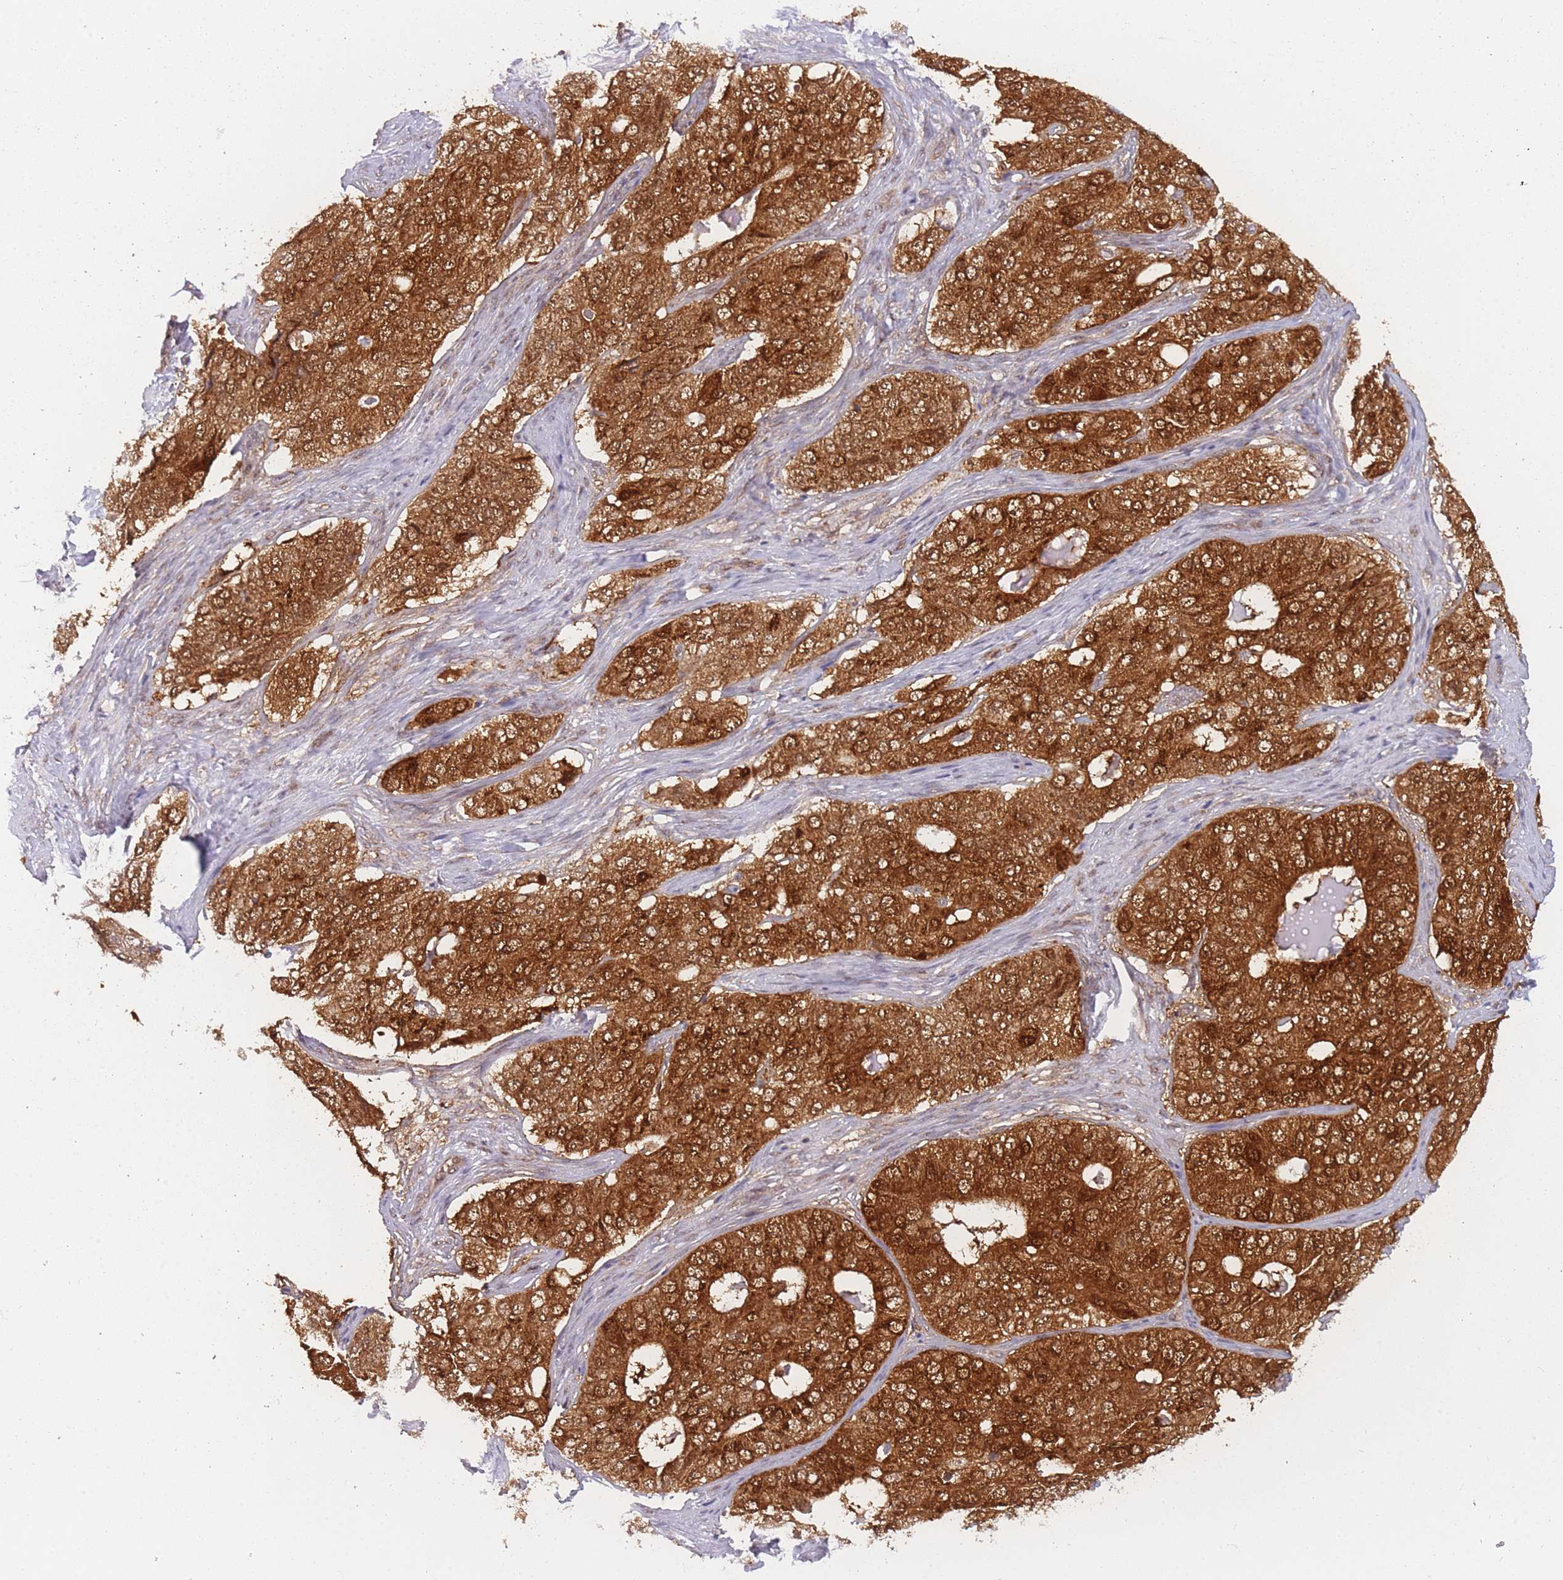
{"staining": {"intensity": "strong", "quantity": ">75%", "location": "cytoplasmic/membranous"}, "tissue": "ovarian cancer", "cell_type": "Tumor cells", "image_type": "cancer", "snomed": [{"axis": "morphology", "description": "Carcinoma, endometroid"}, {"axis": "topography", "description": "Ovary"}], "caption": "IHC of ovarian cancer (endometroid carcinoma) displays high levels of strong cytoplasmic/membranous expression in about >75% of tumor cells.", "gene": "MRI1", "patient": {"sex": "female", "age": 51}}